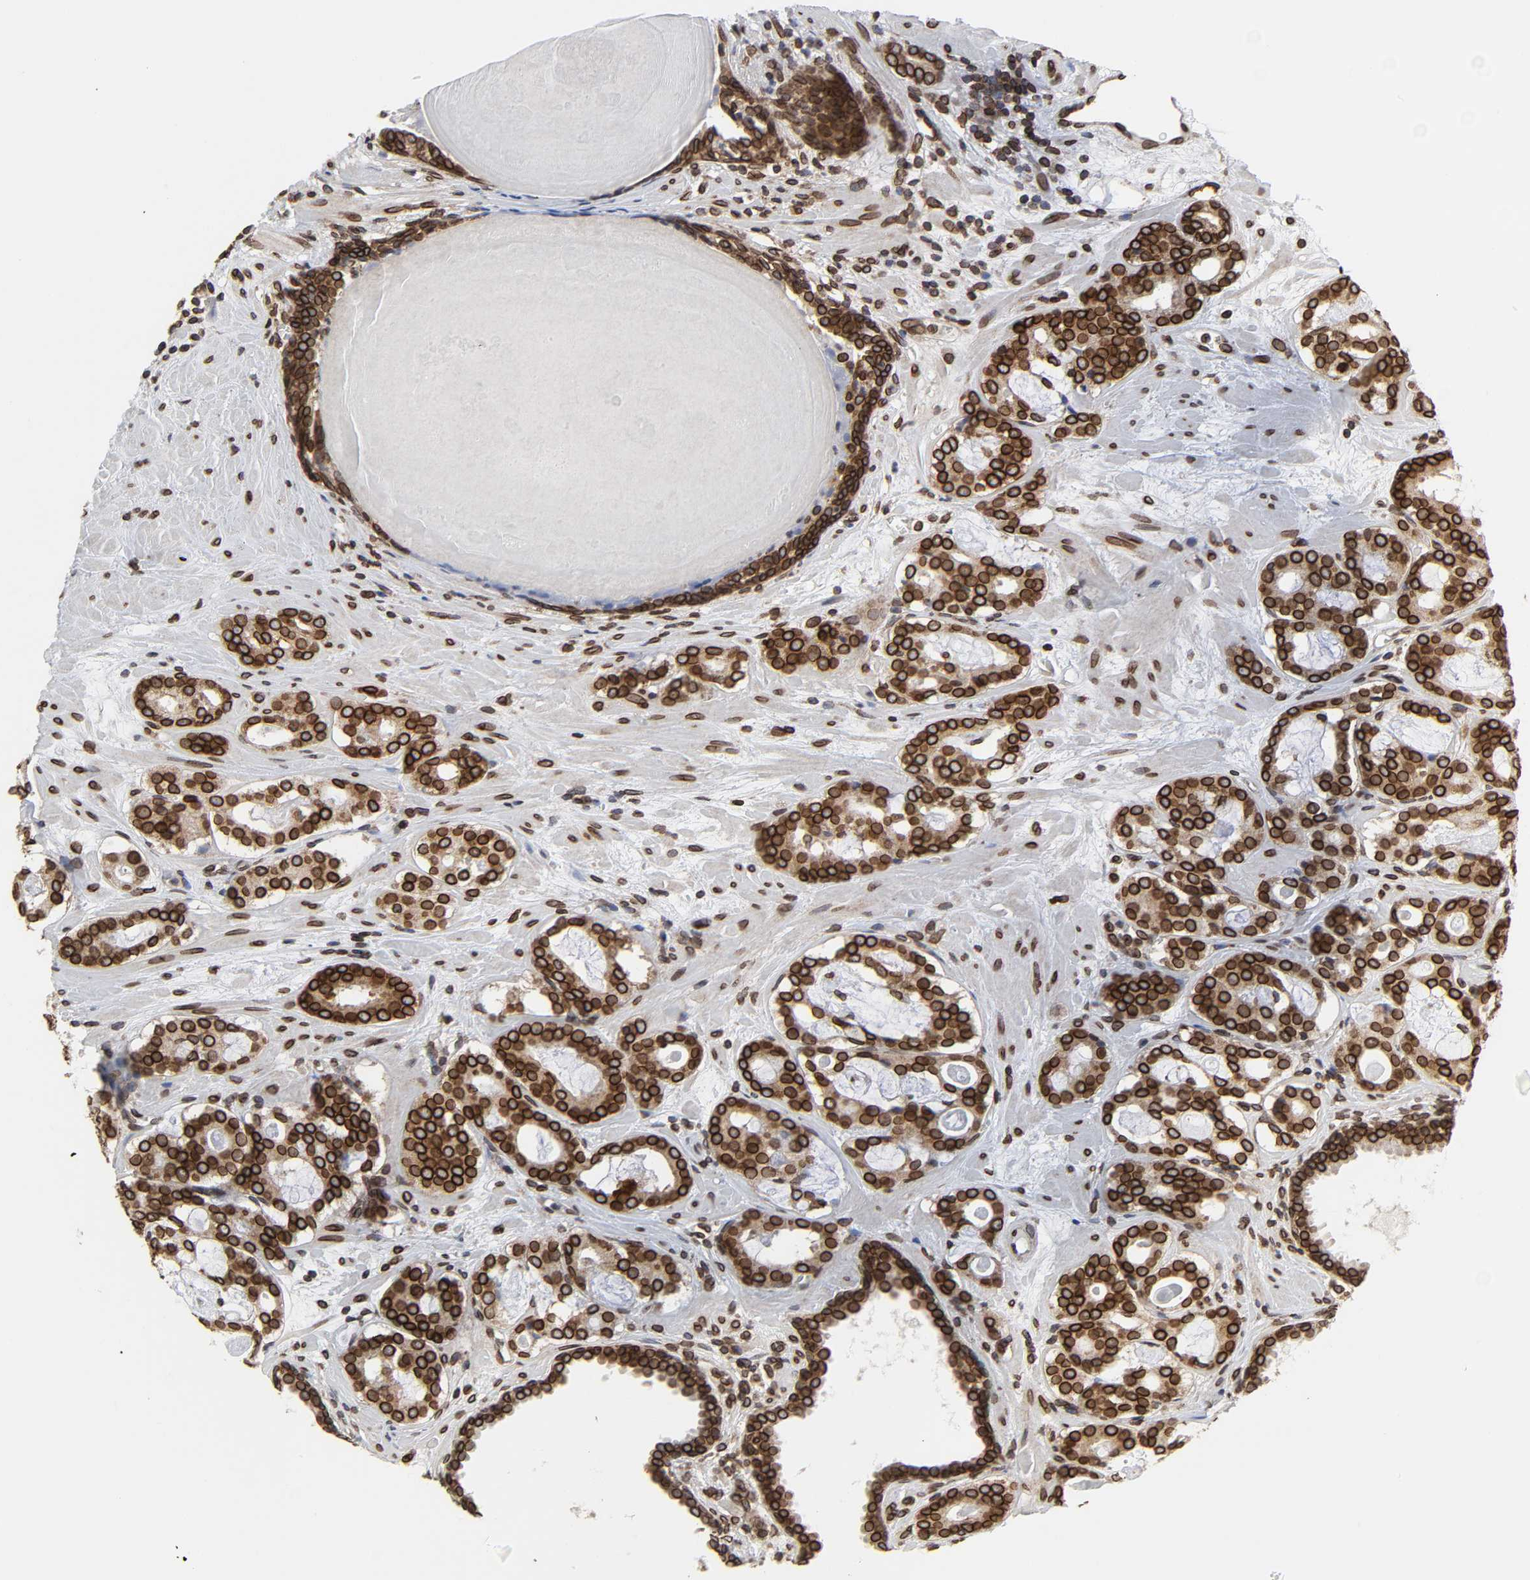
{"staining": {"intensity": "strong", "quantity": ">75%", "location": "cytoplasmic/membranous,nuclear"}, "tissue": "prostate cancer", "cell_type": "Tumor cells", "image_type": "cancer", "snomed": [{"axis": "morphology", "description": "Adenocarcinoma, Low grade"}, {"axis": "topography", "description": "Prostate"}], "caption": "Immunohistochemistry (DAB) staining of human adenocarcinoma (low-grade) (prostate) reveals strong cytoplasmic/membranous and nuclear protein expression in about >75% of tumor cells.", "gene": "RANGAP1", "patient": {"sex": "male", "age": 57}}